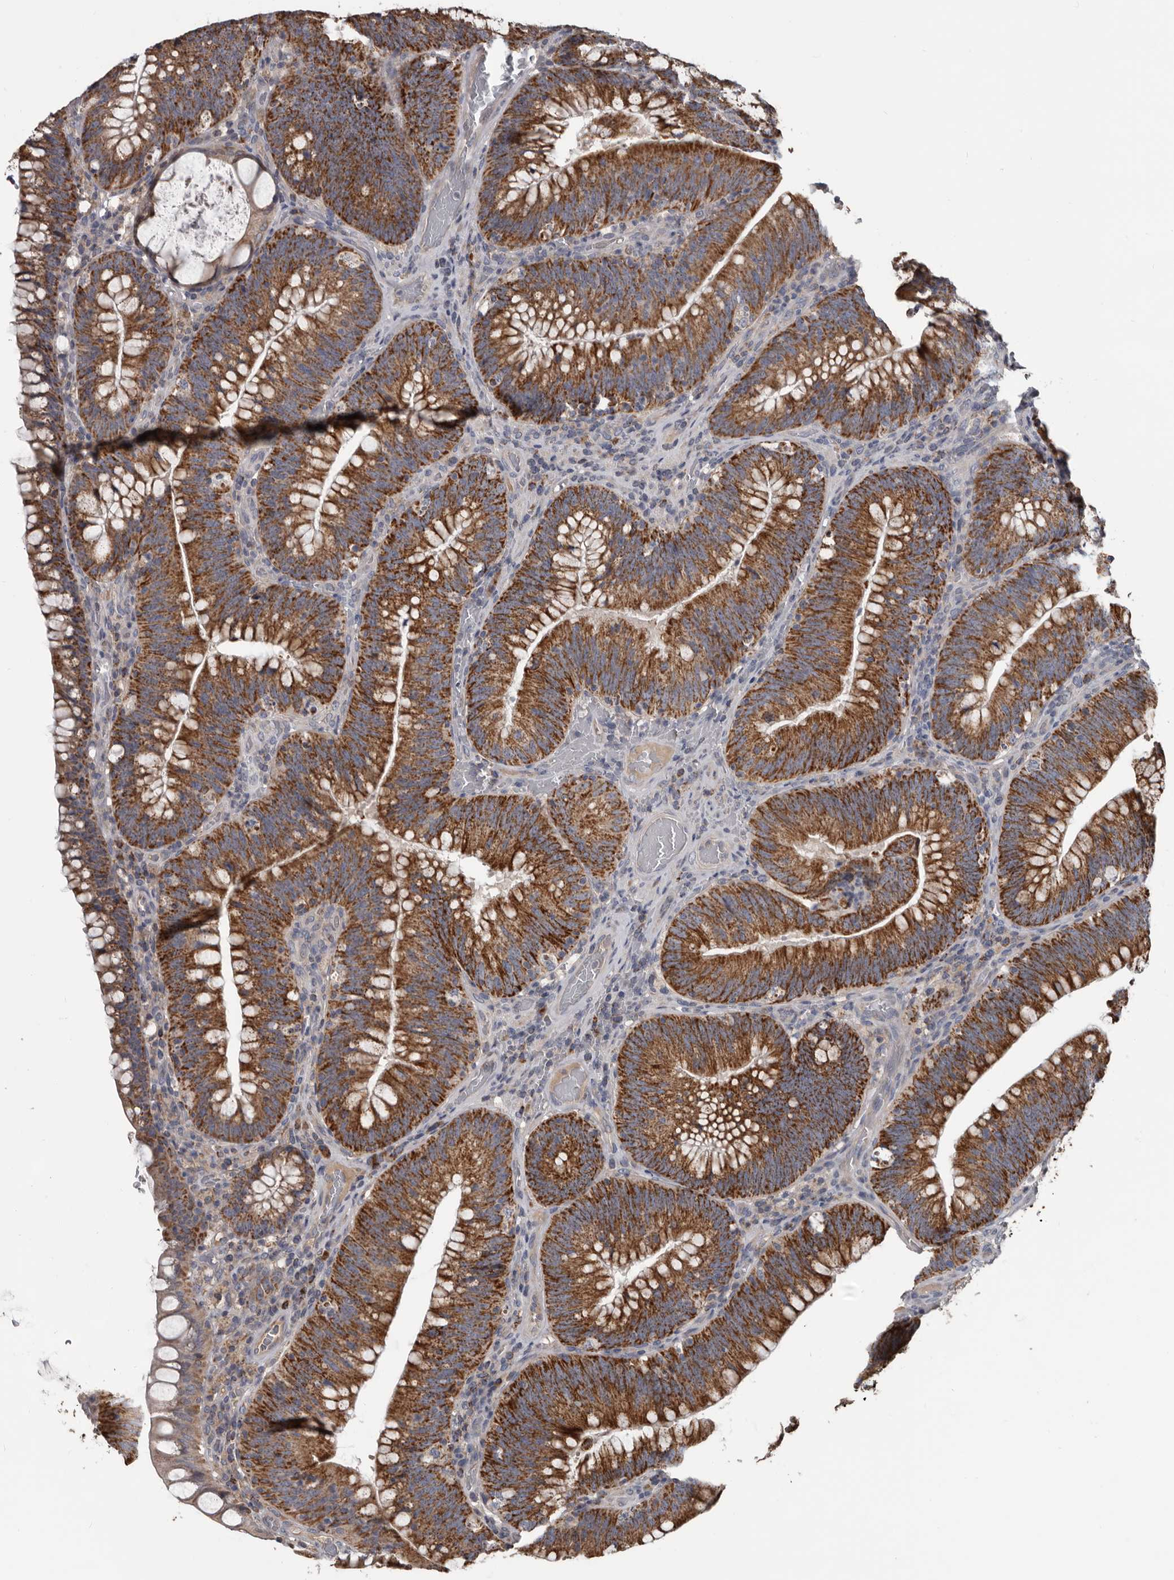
{"staining": {"intensity": "strong", "quantity": ">75%", "location": "cytoplasmic/membranous"}, "tissue": "colorectal cancer", "cell_type": "Tumor cells", "image_type": "cancer", "snomed": [{"axis": "morphology", "description": "Normal tissue, NOS"}, {"axis": "topography", "description": "Colon"}], "caption": "The histopathology image reveals immunohistochemical staining of colorectal cancer. There is strong cytoplasmic/membranous positivity is appreciated in approximately >75% of tumor cells. The staining was performed using DAB, with brown indicating positive protein expression. Nuclei are stained blue with hematoxylin.", "gene": "ALDH5A1", "patient": {"sex": "female", "age": 82}}